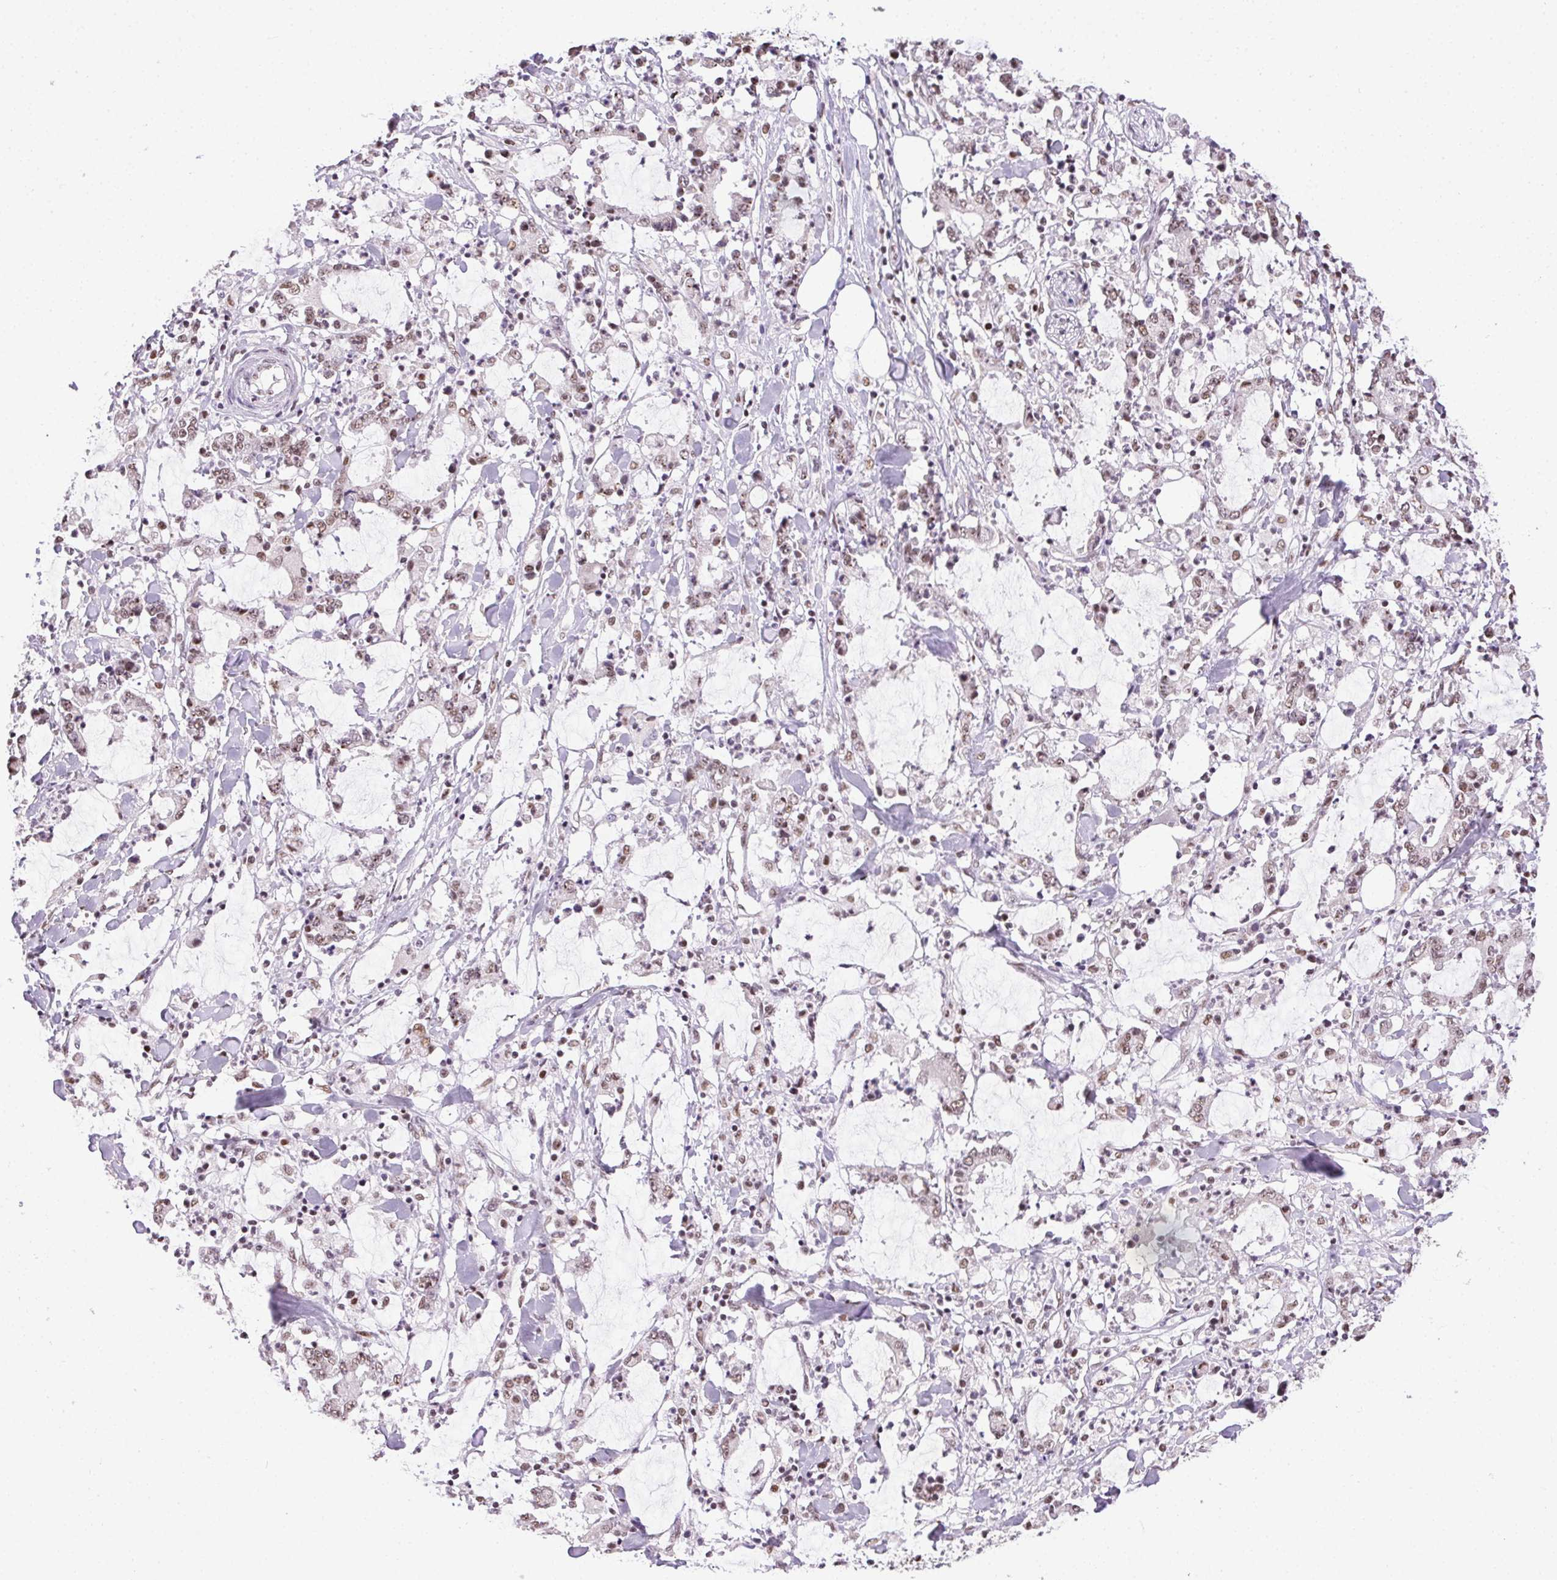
{"staining": {"intensity": "weak", "quantity": ">75%", "location": "nuclear"}, "tissue": "stomach cancer", "cell_type": "Tumor cells", "image_type": "cancer", "snomed": [{"axis": "morphology", "description": "Adenocarcinoma, NOS"}, {"axis": "topography", "description": "Stomach, upper"}], "caption": "Protein staining displays weak nuclear expression in about >75% of tumor cells in adenocarcinoma (stomach).", "gene": "TRA2B", "patient": {"sex": "male", "age": 68}}